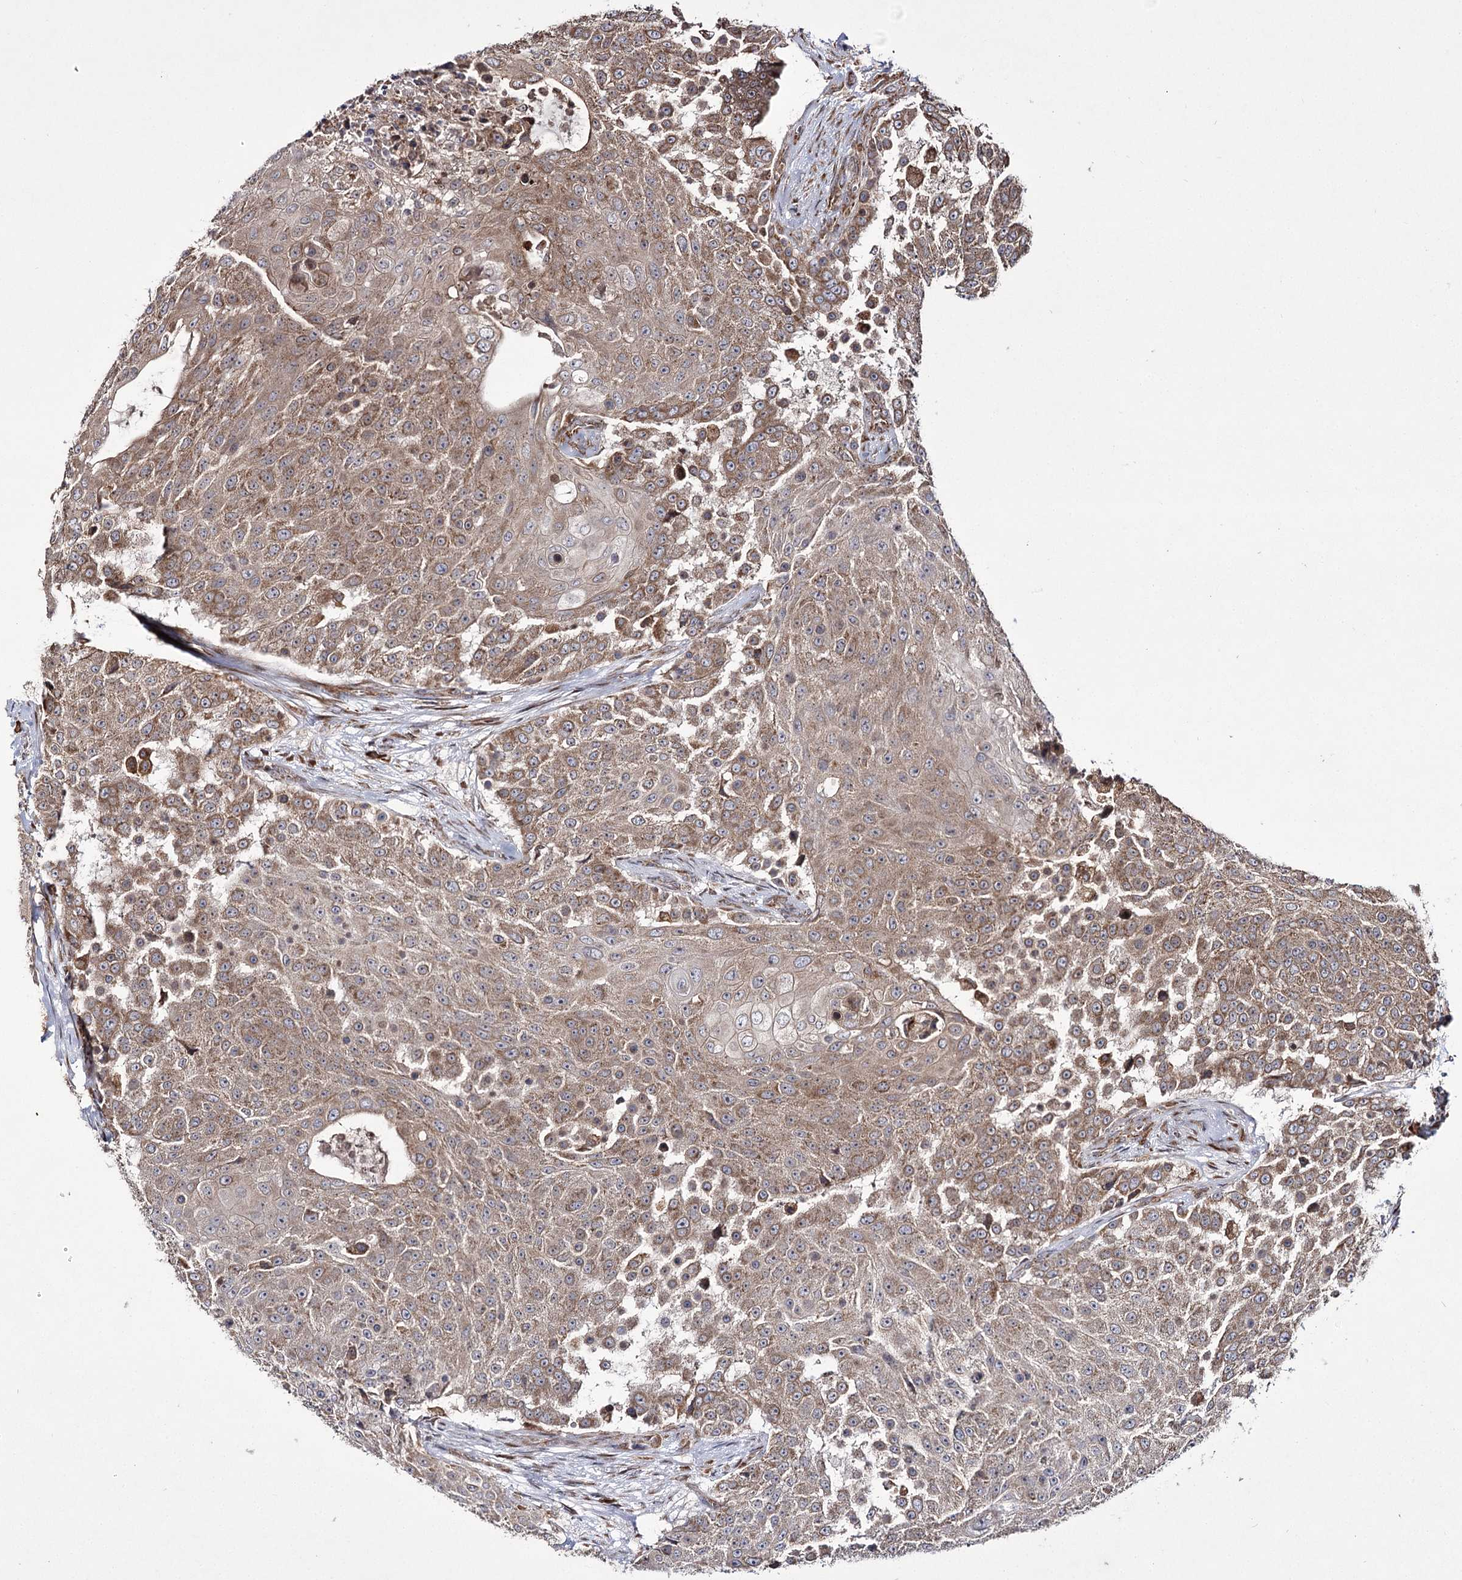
{"staining": {"intensity": "moderate", "quantity": ">75%", "location": "cytoplasmic/membranous"}, "tissue": "urothelial cancer", "cell_type": "Tumor cells", "image_type": "cancer", "snomed": [{"axis": "morphology", "description": "Urothelial carcinoma, High grade"}, {"axis": "topography", "description": "Urinary bladder"}], "caption": "Immunohistochemical staining of human urothelial cancer reveals moderate cytoplasmic/membranous protein positivity in about >75% of tumor cells. The protein is shown in brown color, while the nuclei are stained blue.", "gene": "HECTD2", "patient": {"sex": "female", "age": 63}}